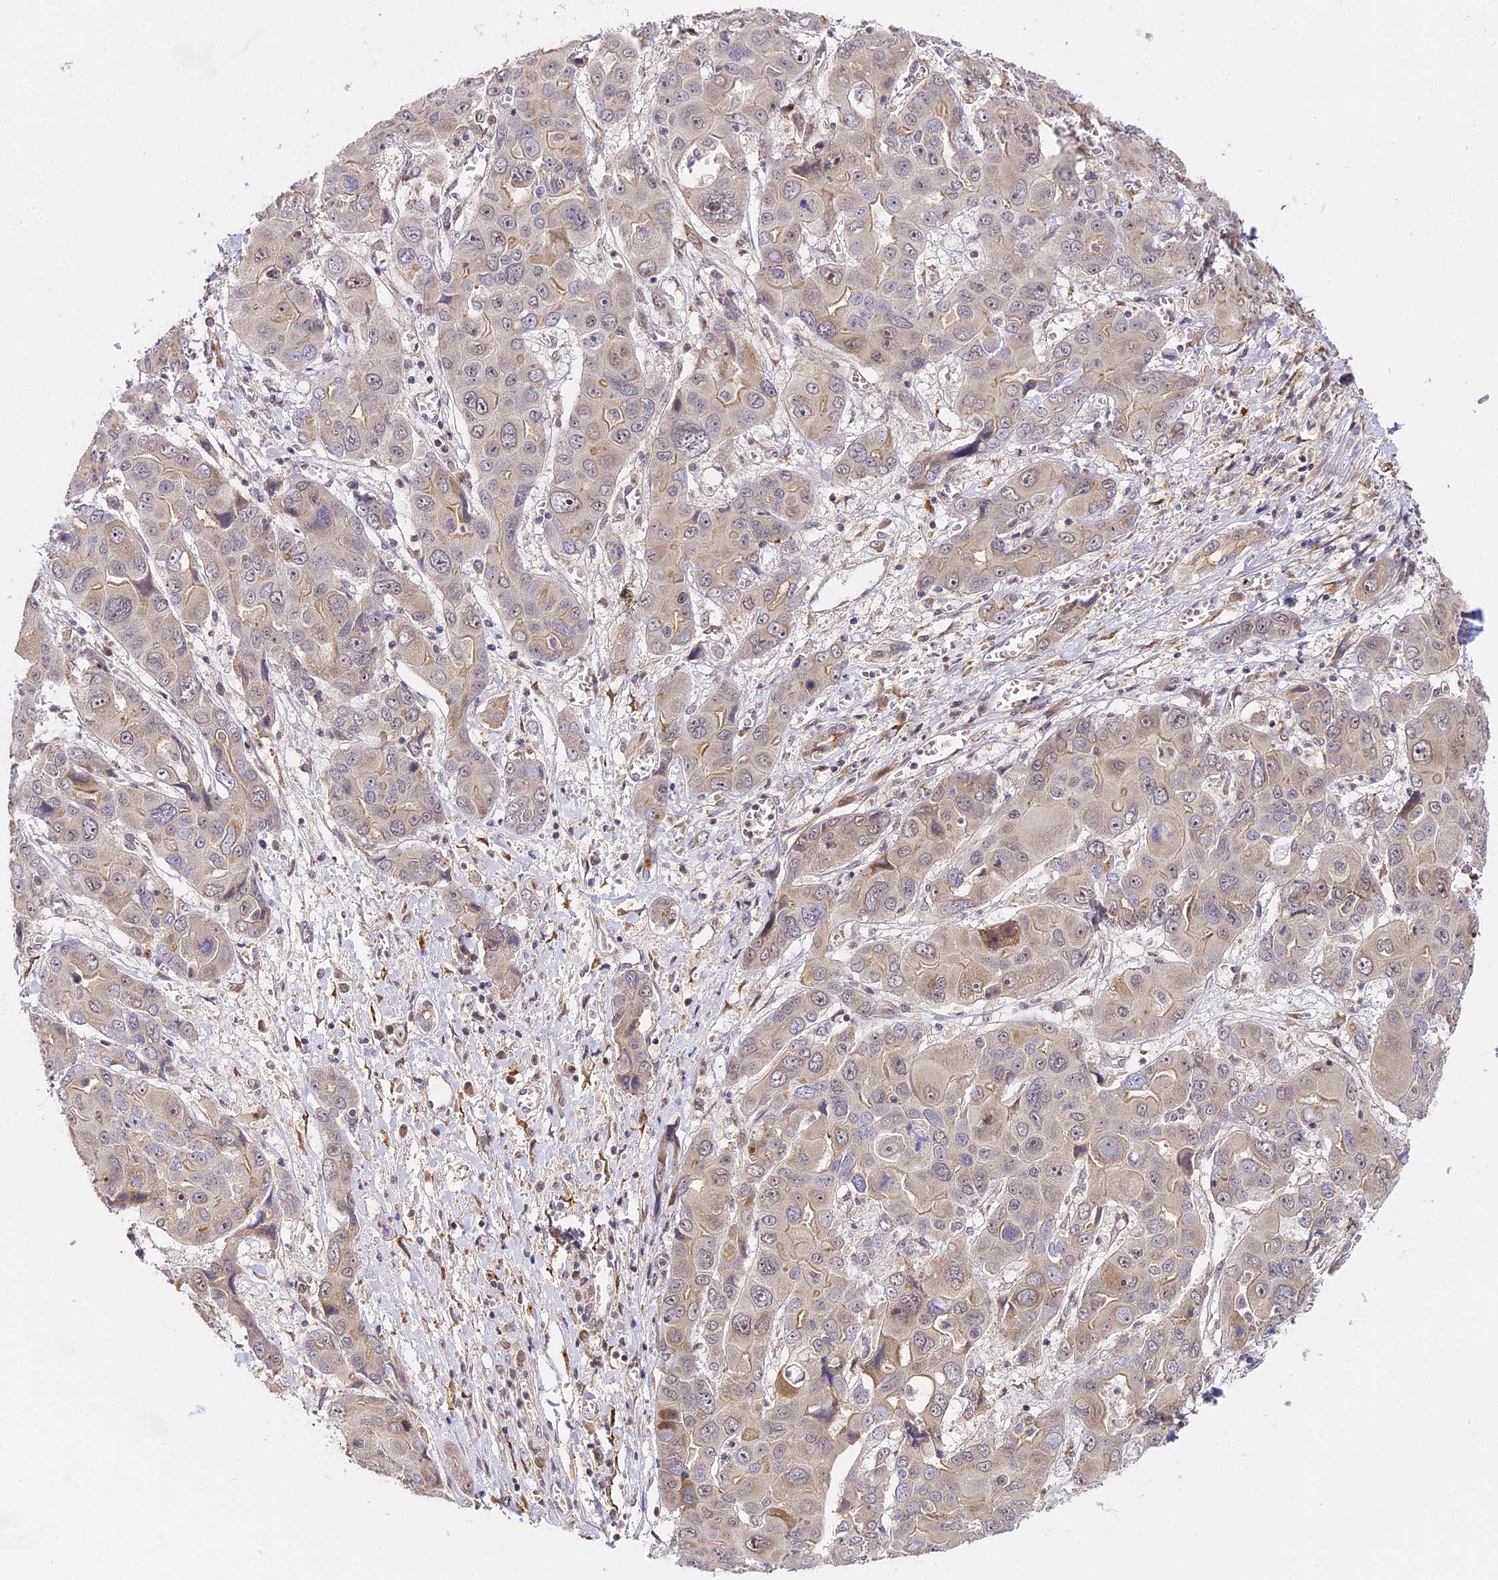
{"staining": {"intensity": "moderate", "quantity": "<25%", "location": "cytoplasmic/membranous"}, "tissue": "liver cancer", "cell_type": "Tumor cells", "image_type": "cancer", "snomed": [{"axis": "morphology", "description": "Cholangiocarcinoma"}, {"axis": "topography", "description": "Liver"}], "caption": "Cholangiocarcinoma (liver) stained for a protein shows moderate cytoplasmic/membranous positivity in tumor cells.", "gene": "IMPACT", "patient": {"sex": "male", "age": 67}}